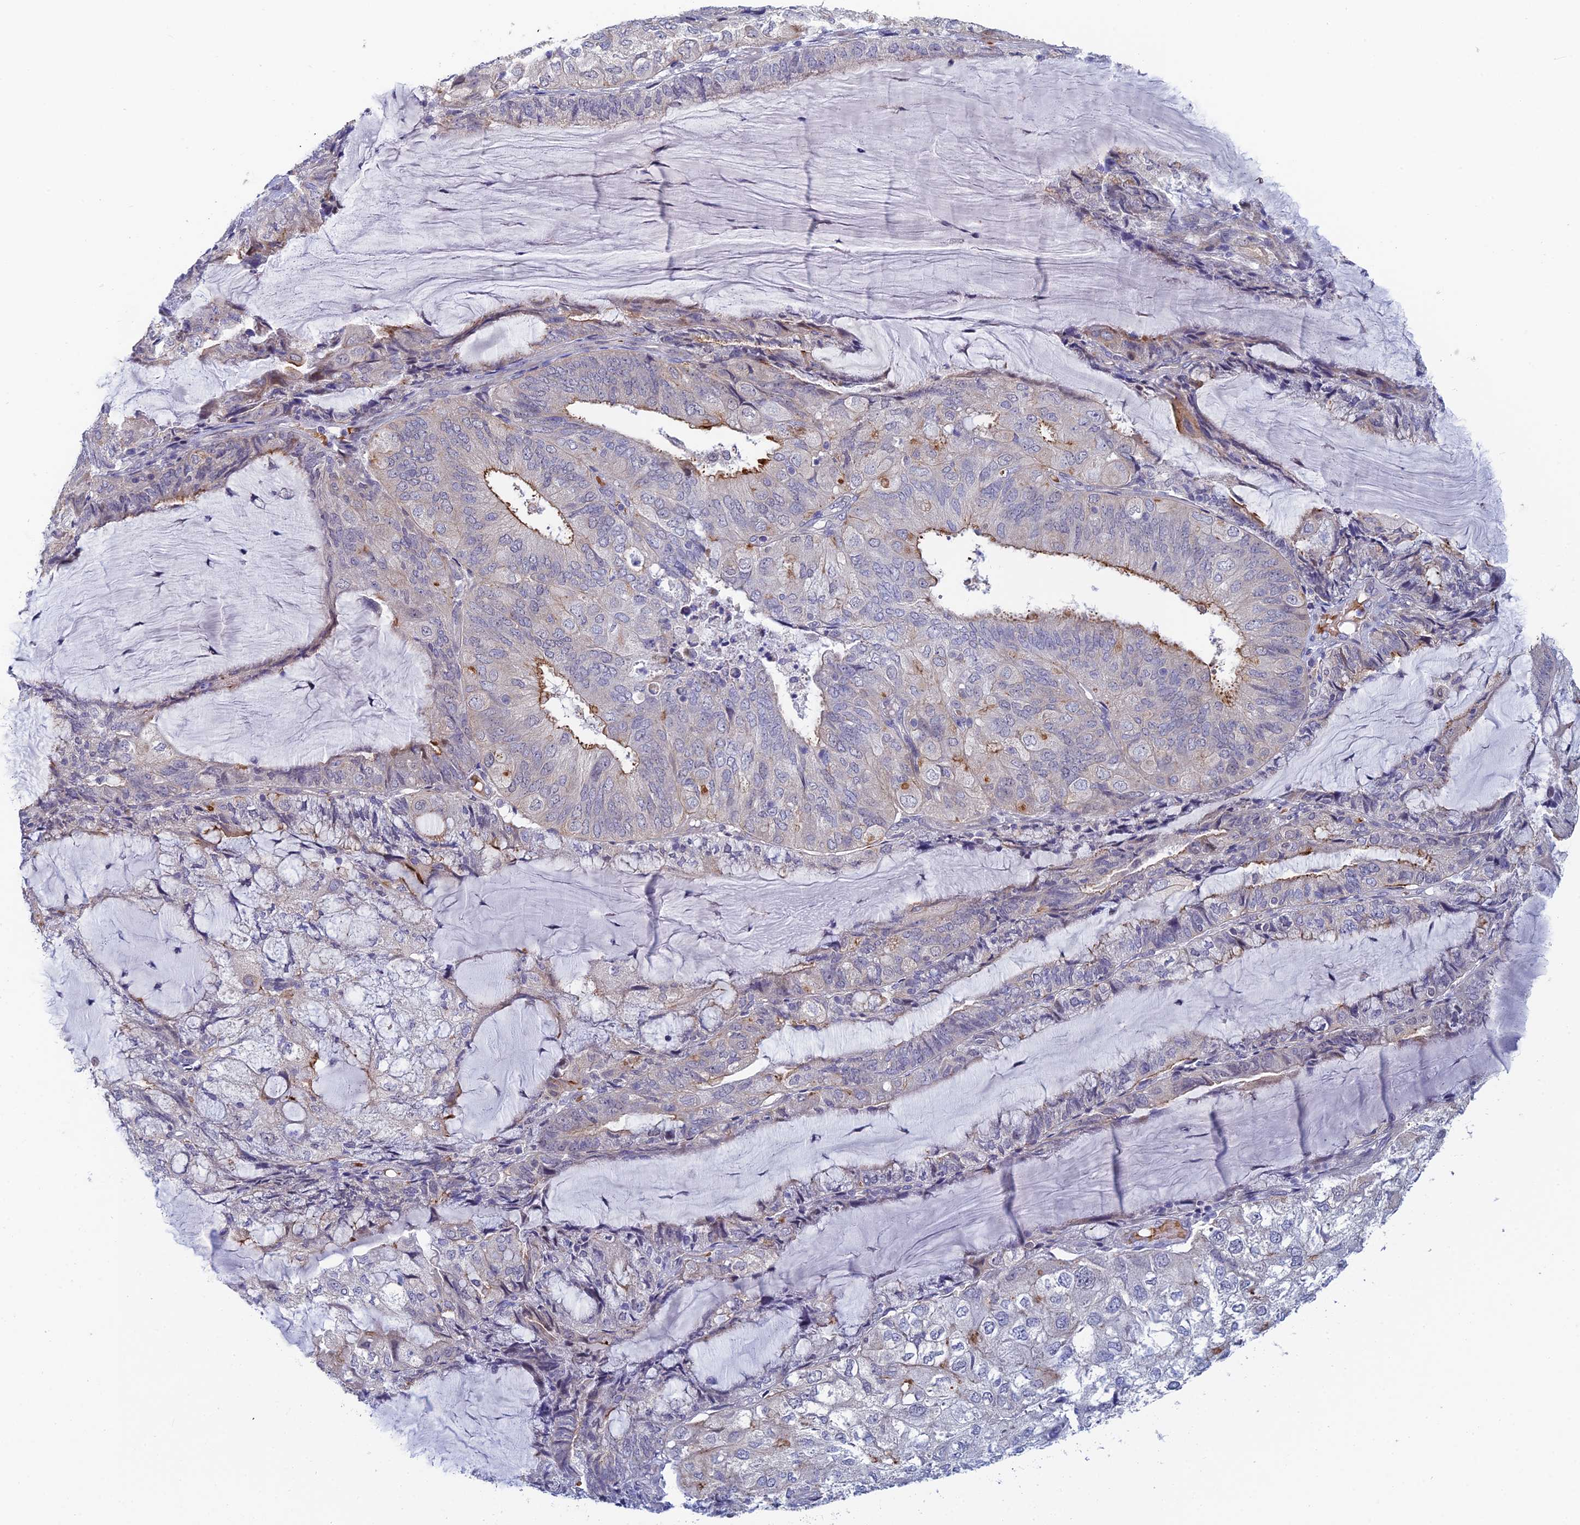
{"staining": {"intensity": "moderate", "quantity": "<25%", "location": "cytoplasmic/membranous"}, "tissue": "endometrial cancer", "cell_type": "Tumor cells", "image_type": "cancer", "snomed": [{"axis": "morphology", "description": "Adenocarcinoma, NOS"}, {"axis": "topography", "description": "Endometrium"}], "caption": "This micrograph demonstrates adenocarcinoma (endometrial) stained with immunohistochemistry (IHC) to label a protein in brown. The cytoplasmic/membranous of tumor cells show moderate positivity for the protein. Nuclei are counter-stained blue.", "gene": "GIPC1", "patient": {"sex": "female", "age": 81}}